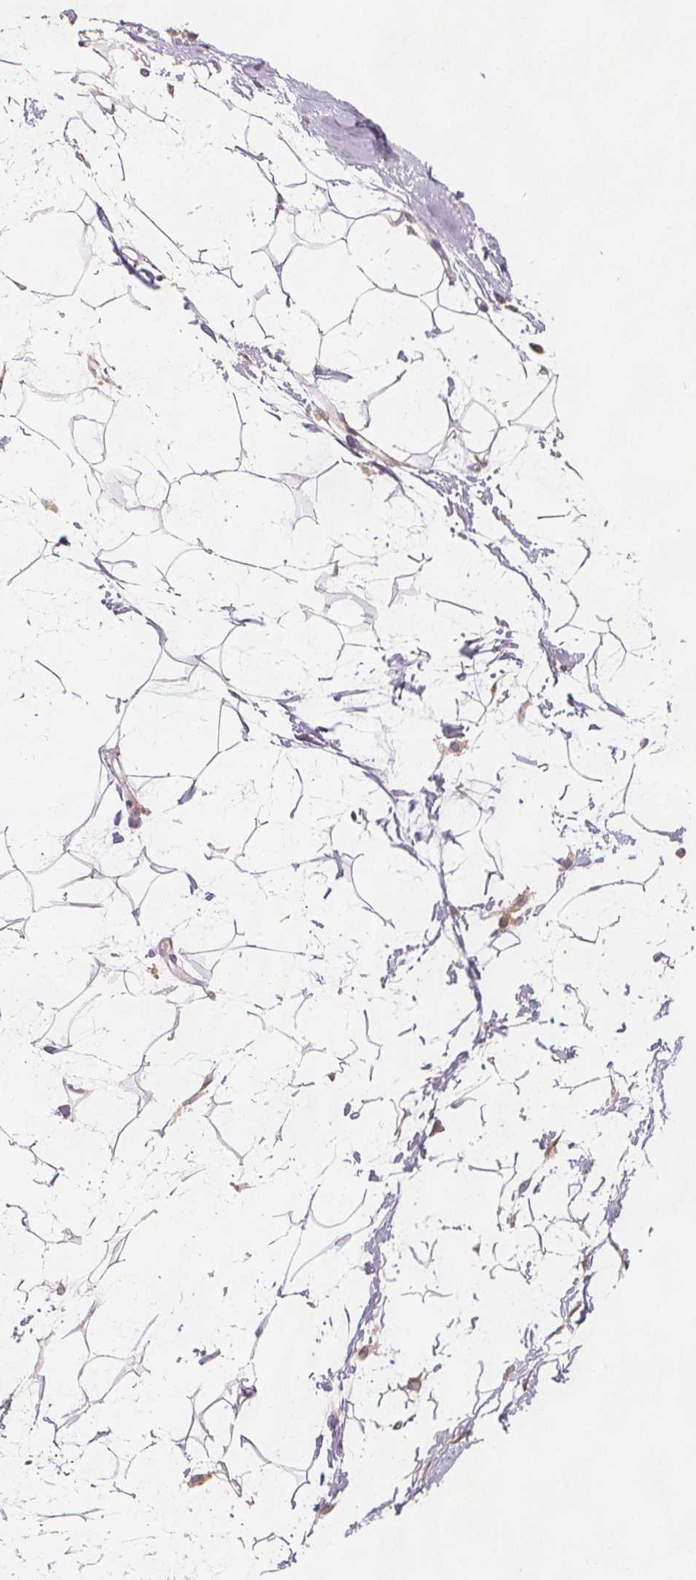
{"staining": {"intensity": "weak", "quantity": "25%-75%", "location": "cytoplasmic/membranous"}, "tissue": "breast", "cell_type": "Adipocytes", "image_type": "normal", "snomed": [{"axis": "morphology", "description": "Normal tissue, NOS"}, {"axis": "topography", "description": "Breast"}], "caption": "Immunohistochemical staining of benign human breast displays weak cytoplasmic/membranous protein staining in about 25%-75% of adipocytes.", "gene": "NCSTN", "patient": {"sex": "female", "age": 45}}